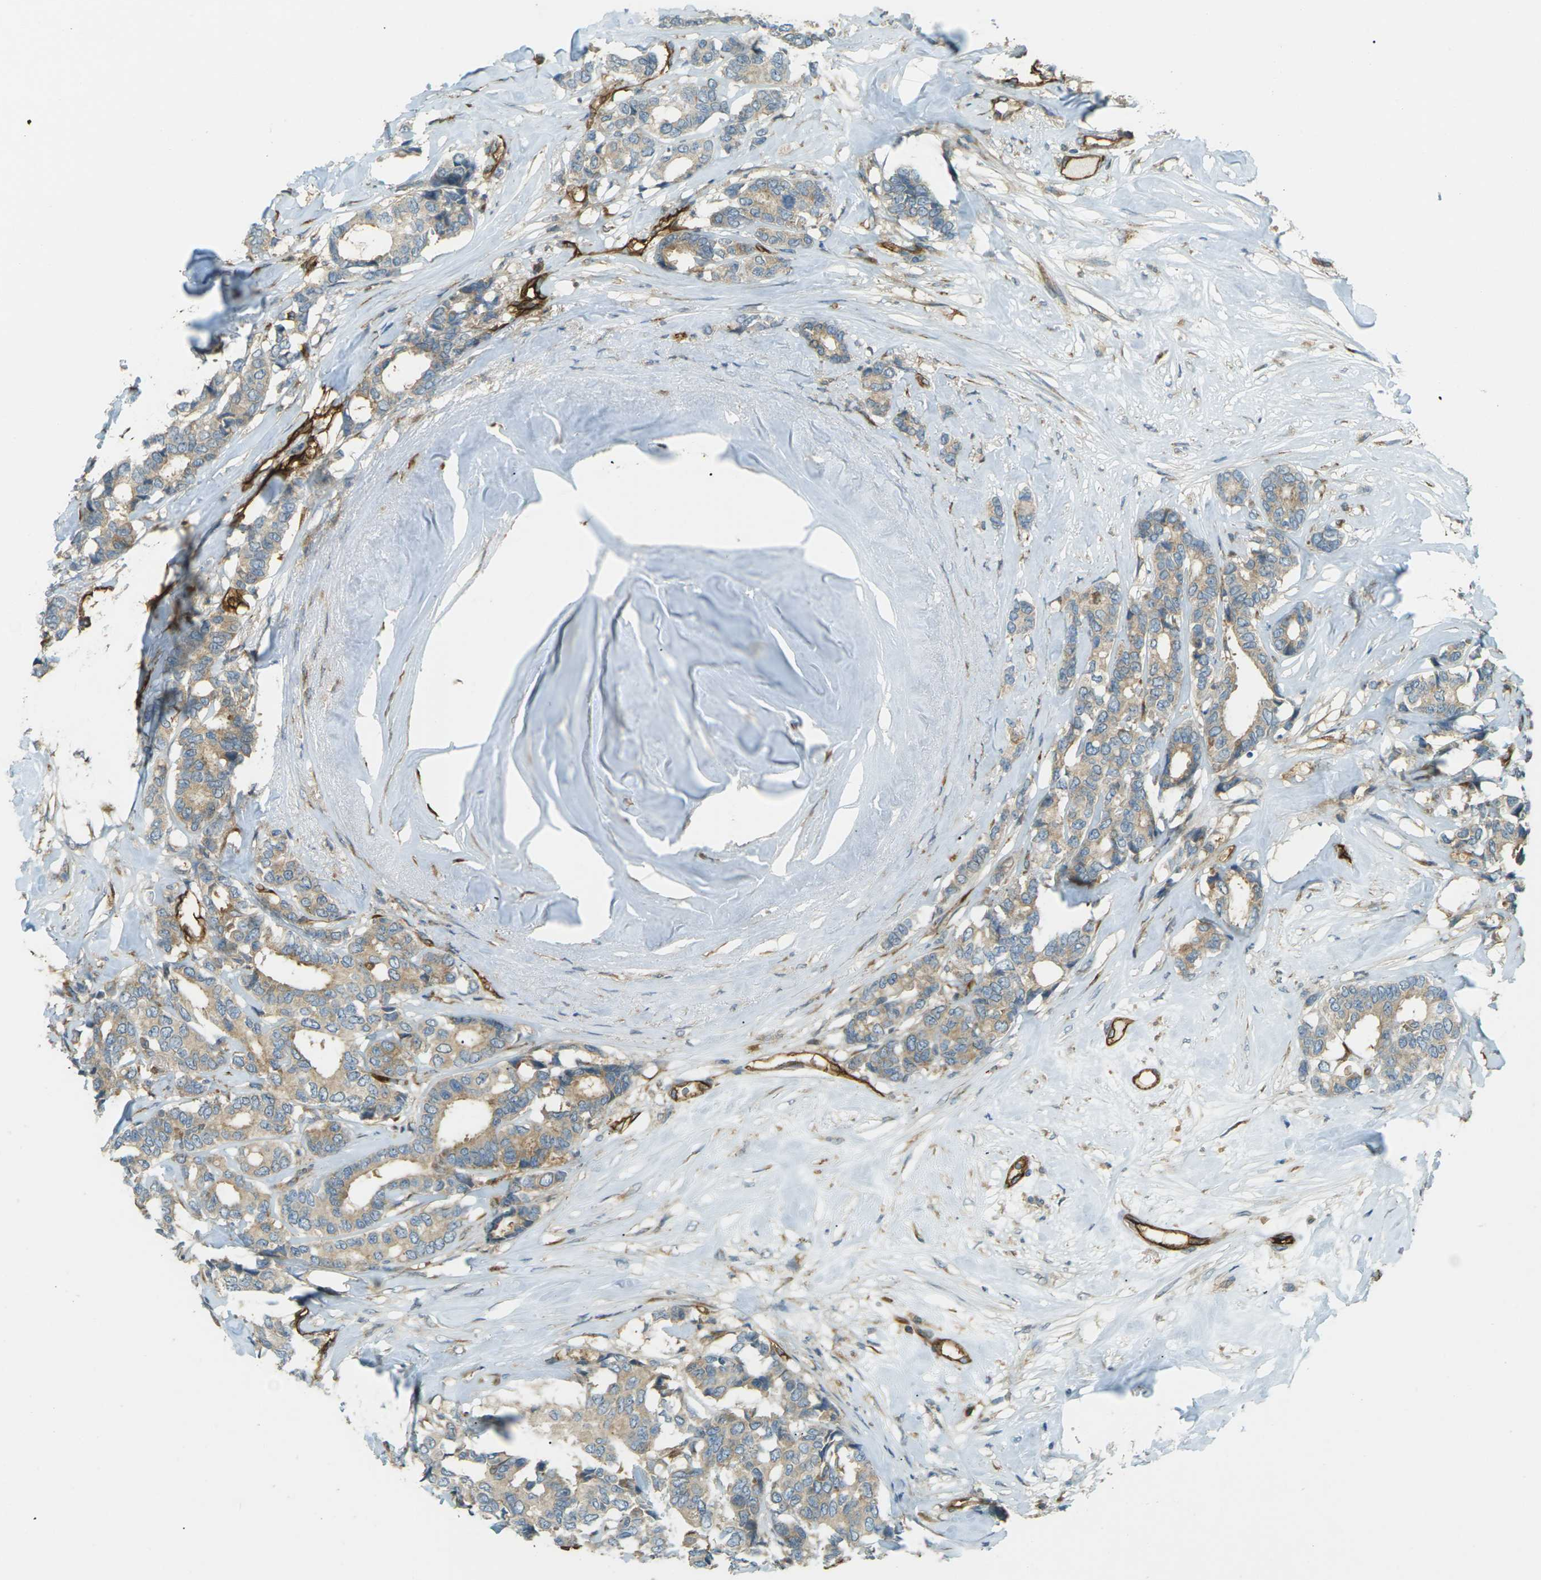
{"staining": {"intensity": "moderate", "quantity": ">75%", "location": "cytoplasmic/membranous"}, "tissue": "breast cancer", "cell_type": "Tumor cells", "image_type": "cancer", "snomed": [{"axis": "morphology", "description": "Duct carcinoma"}, {"axis": "topography", "description": "Breast"}], "caption": "Immunohistochemical staining of human breast cancer (intraductal carcinoma) displays medium levels of moderate cytoplasmic/membranous protein staining in approximately >75% of tumor cells.", "gene": "S1PR1", "patient": {"sex": "female", "age": 87}}